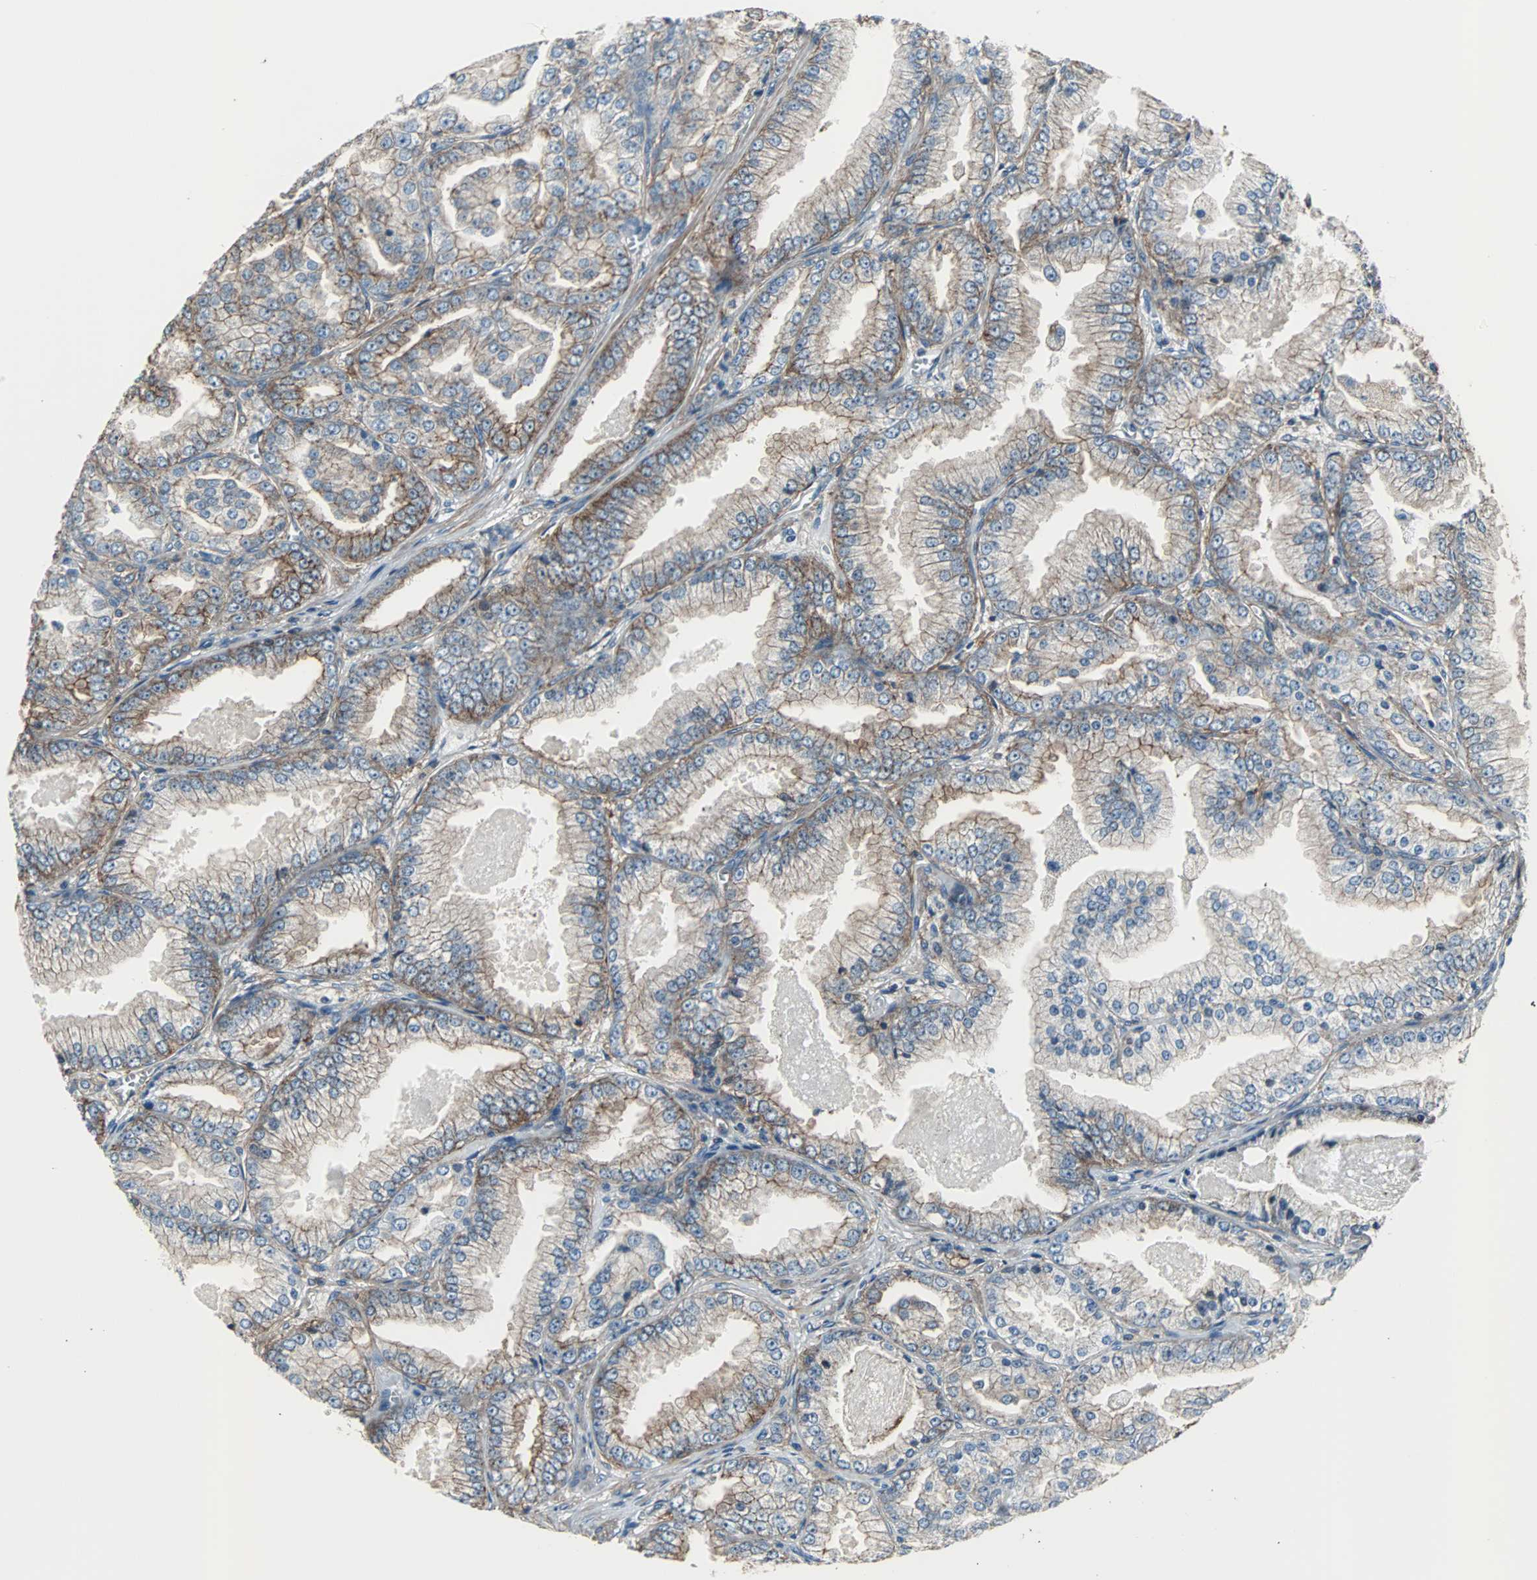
{"staining": {"intensity": "moderate", "quantity": "25%-75%", "location": "cytoplasmic/membranous"}, "tissue": "prostate cancer", "cell_type": "Tumor cells", "image_type": "cancer", "snomed": [{"axis": "morphology", "description": "Adenocarcinoma, High grade"}, {"axis": "topography", "description": "Prostate"}], "caption": "An immunohistochemistry histopathology image of neoplastic tissue is shown. Protein staining in brown labels moderate cytoplasmic/membranous positivity in prostate cancer within tumor cells.", "gene": "ACTN1", "patient": {"sex": "male", "age": 61}}